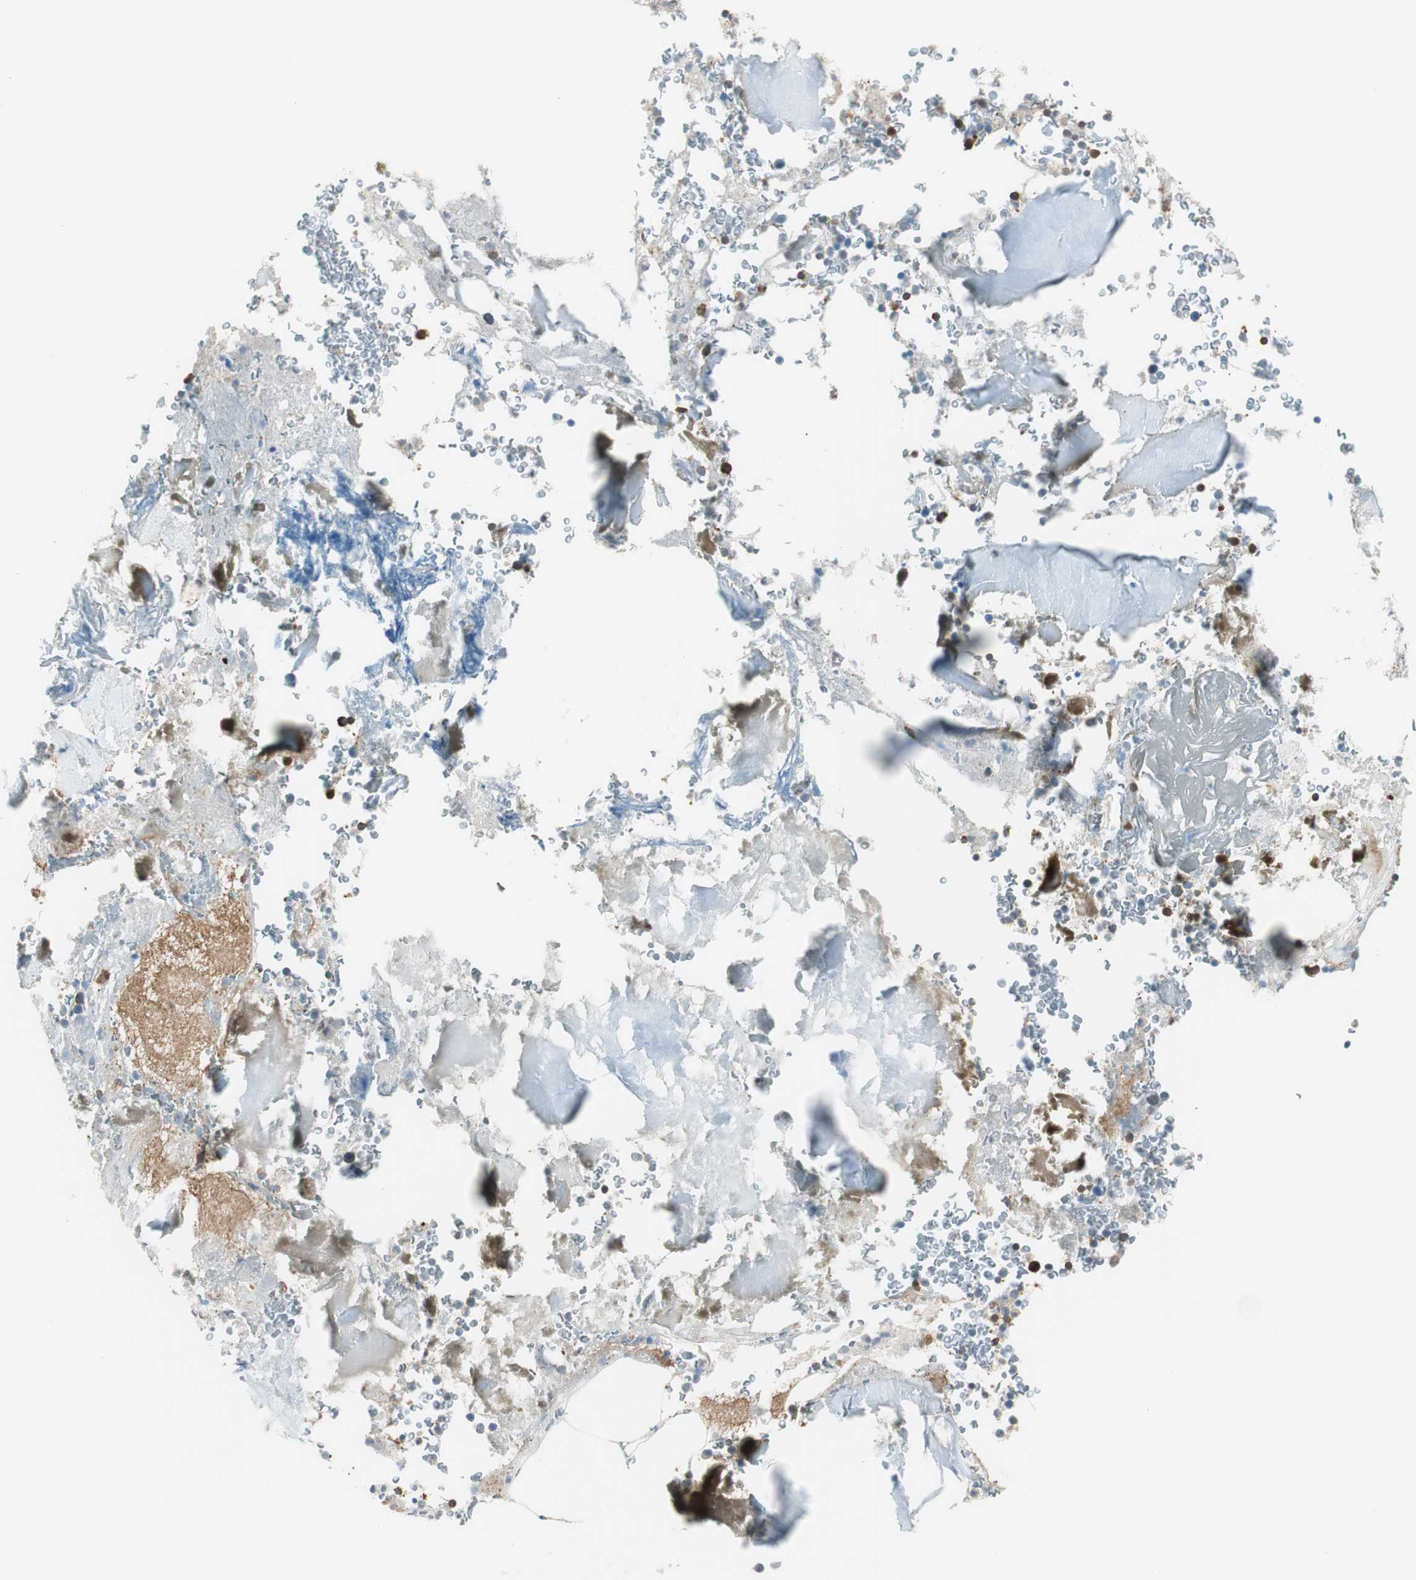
{"staining": {"intensity": "strong", "quantity": "25%-75%", "location": "cytoplasmic/membranous"}, "tissue": "bone marrow", "cell_type": "Hematopoietic cells", "image_type": "normal", "snomed": [{"axis": "morphology", "description": "Normal tissue, NOS"}, {"axis": "topography", "description": "Bone marrow"}], "caption": "Immunohistochemical staining of normal human bone marrow shows 25%-75% levels of strong cytoplasmic/membranous protein expression in approximately 25%-75% of hematopoietic cells.", "gene": "PI4K2B", "patient": {"sex": "male"}}